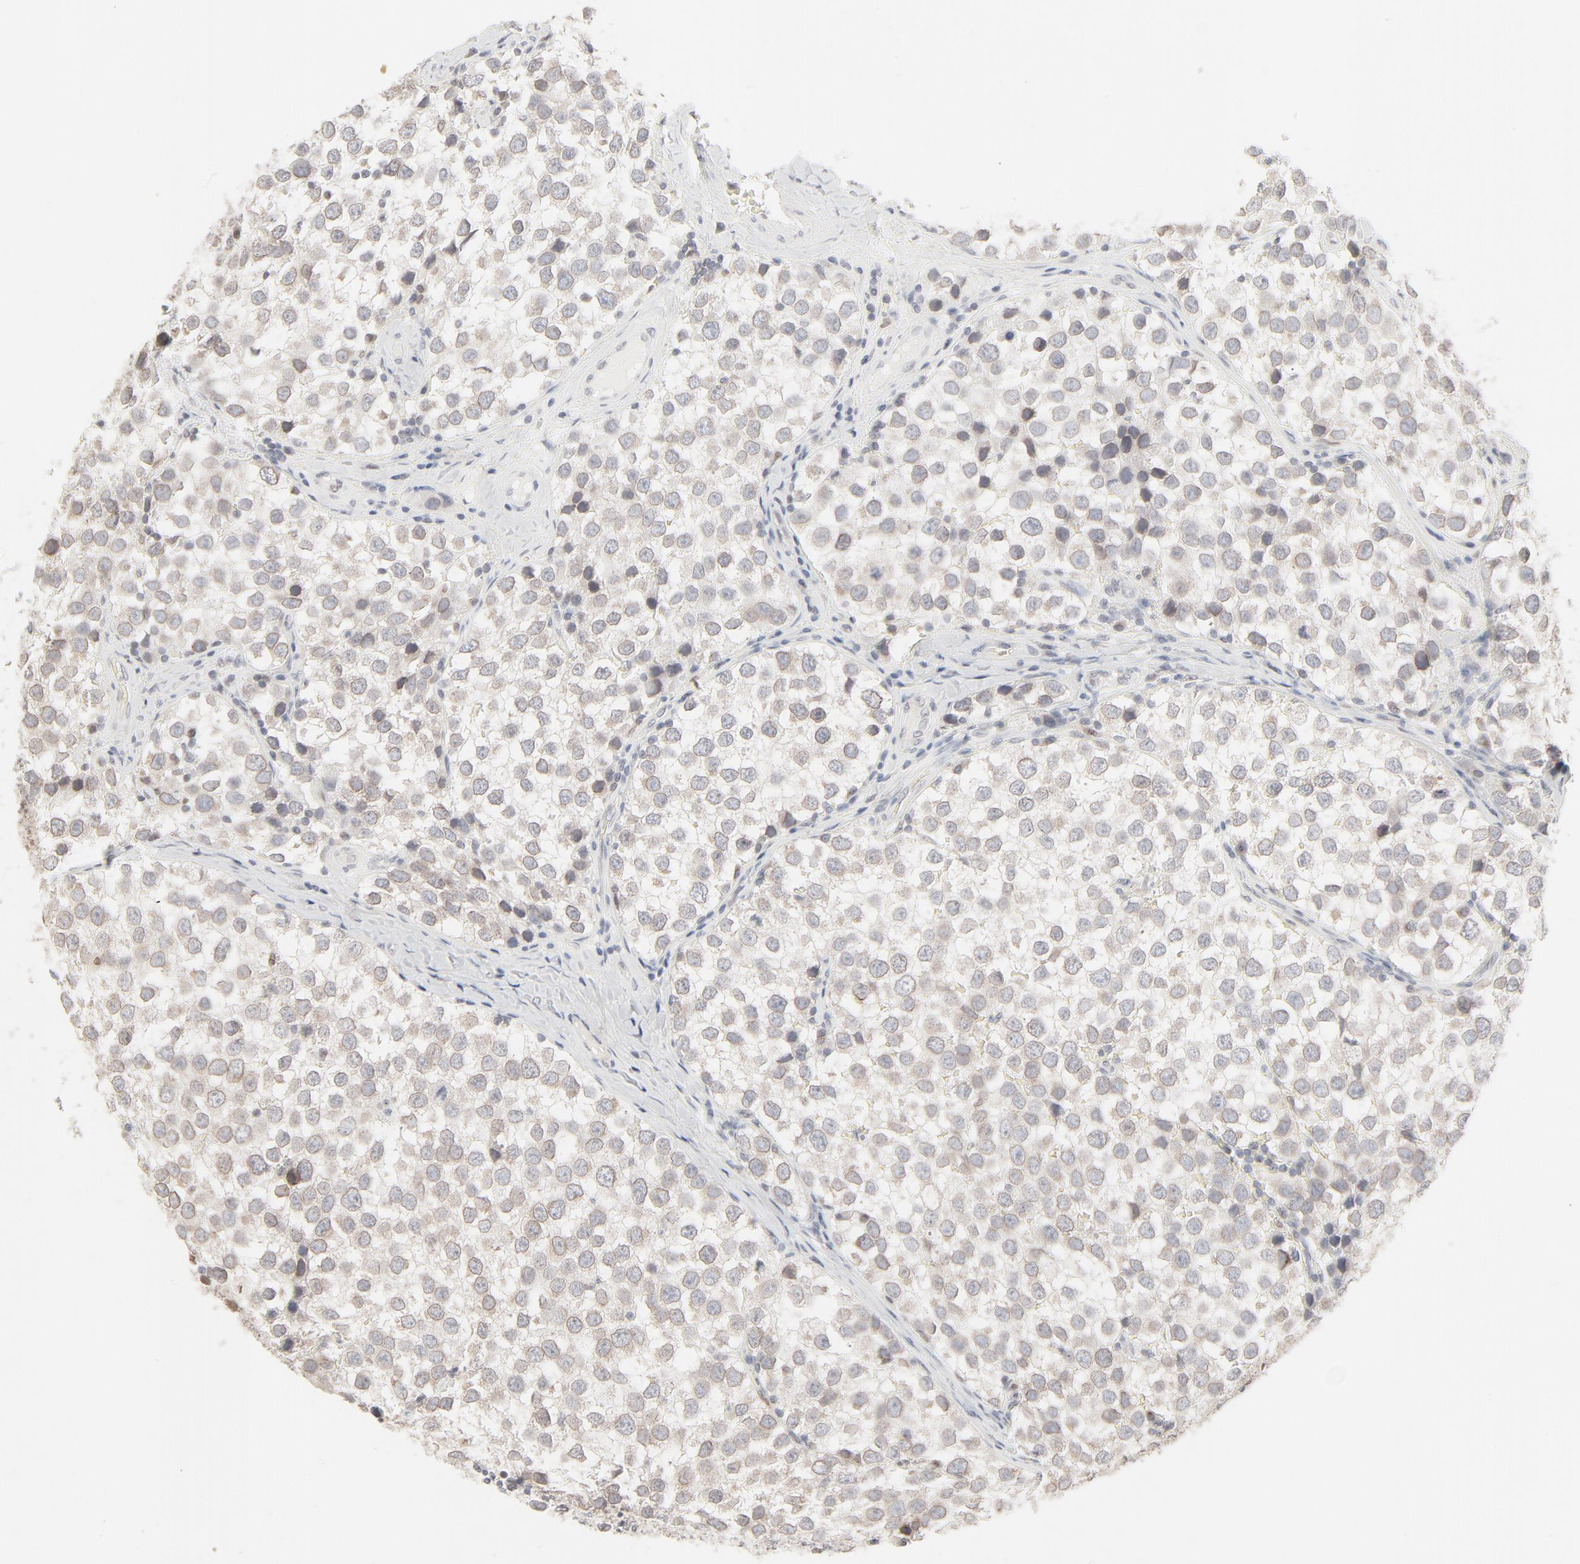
{"staining": {"intensity": "weak", "quantity": "25%-75%", "location": "cytoplasmic/membranous,nuclear"}, "tissue": "testis cancer", "cell_type": "Tumor cells", "image_type": "cancer", "snomed": [{"axis": "morphology", "description": "Seminoma, NOS"}, {"axis": "topography", "description": "Testis"}], "caption": "This photomicrograph shows IHC staining of human testis cancer, with low weak cytoplasmic/membranous and nuclear staining in approximately 25%-75% of tumor cells.", "gene": "MAD1L1", "patient": {"sex": "male", "age": 39}}